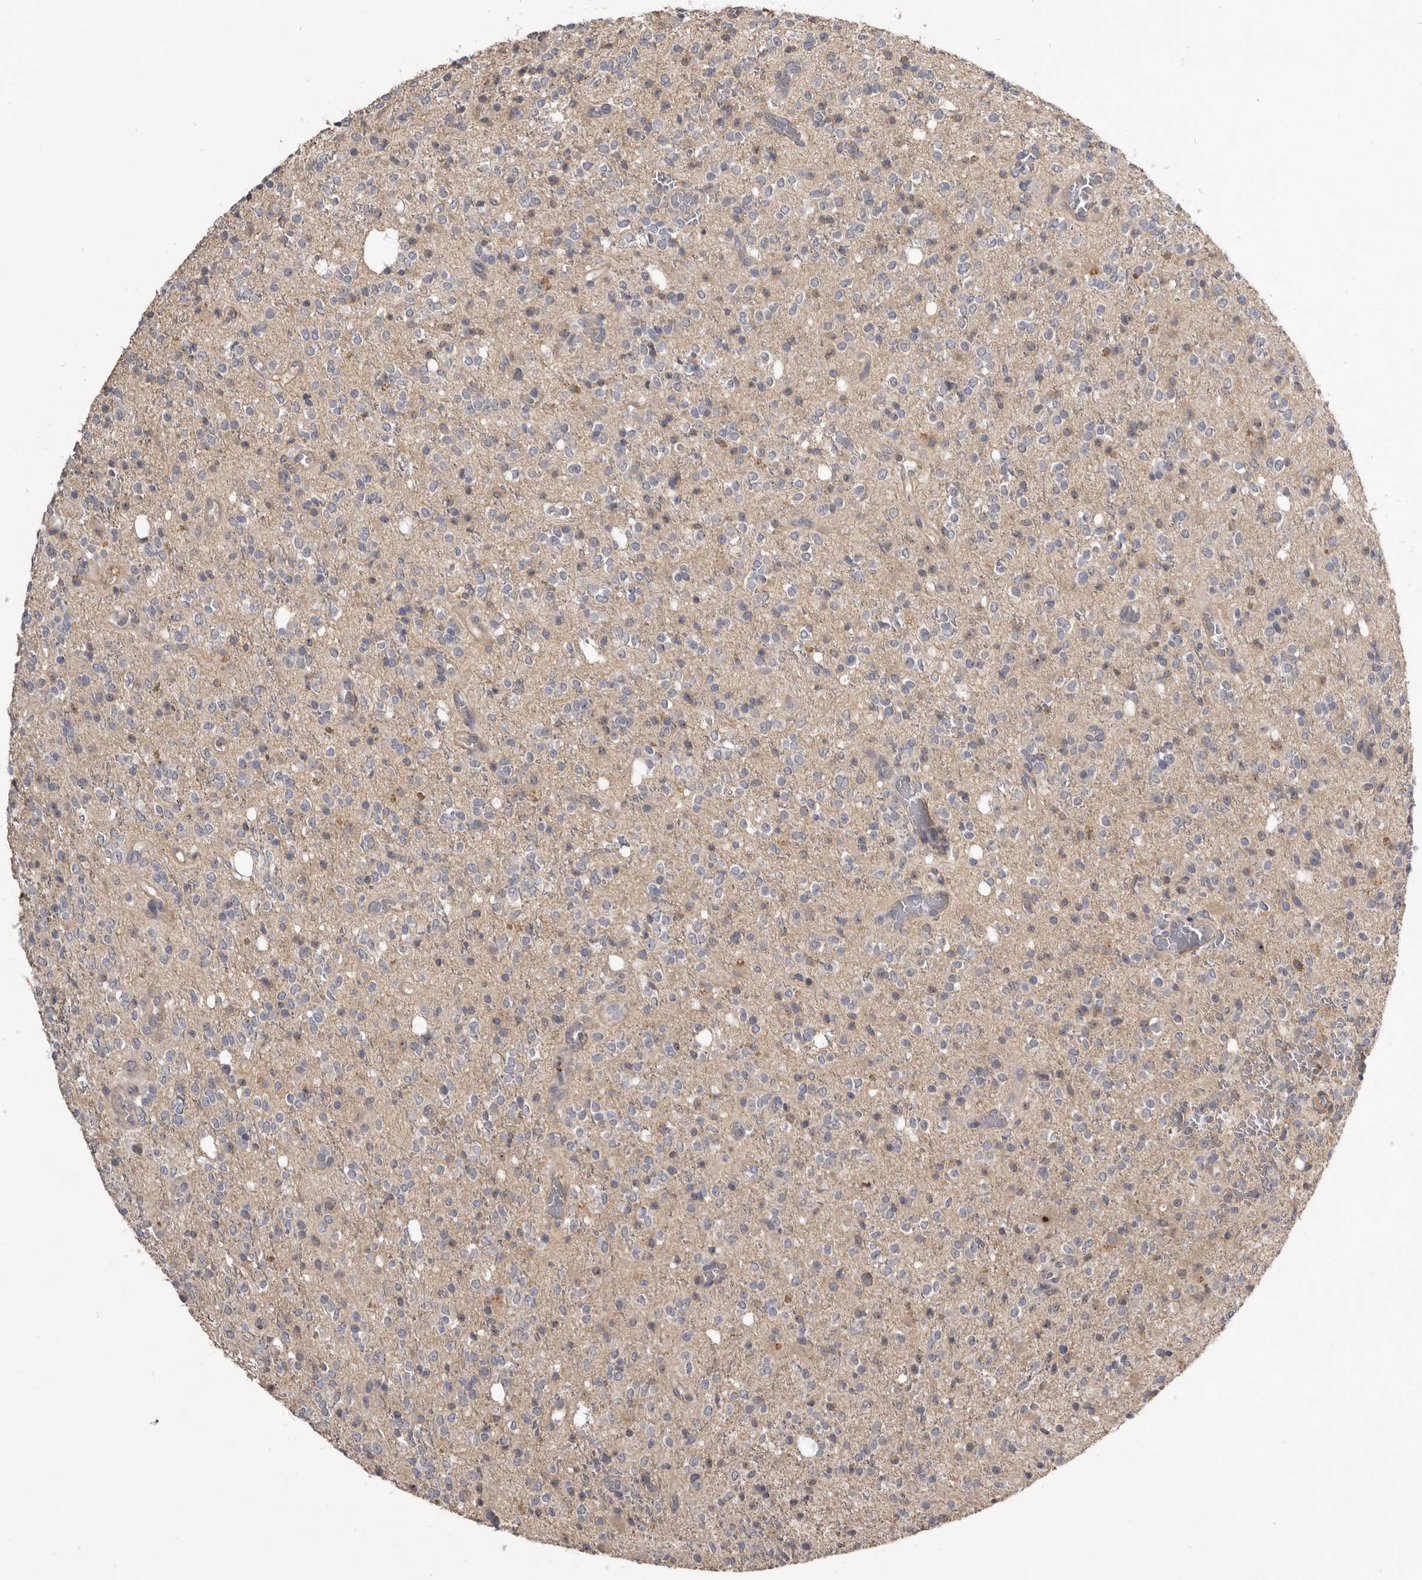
{"staining": {"intensity": "negative", "quantity": "none", "location": "none"}, "tissue": "glioma", "cell_type": "Tumor cells", "image_type": "cancer", "snomed": [{"axis": "morphology", "description": "Glioma, malignant, High grade"}, {"axis": "topography", "description": "Brain"}], "caption": "Tumor cells are negative for protein expression in human glioma.", "gene": "TTC39A", "patient": {"sex": "male", "age": 34}}